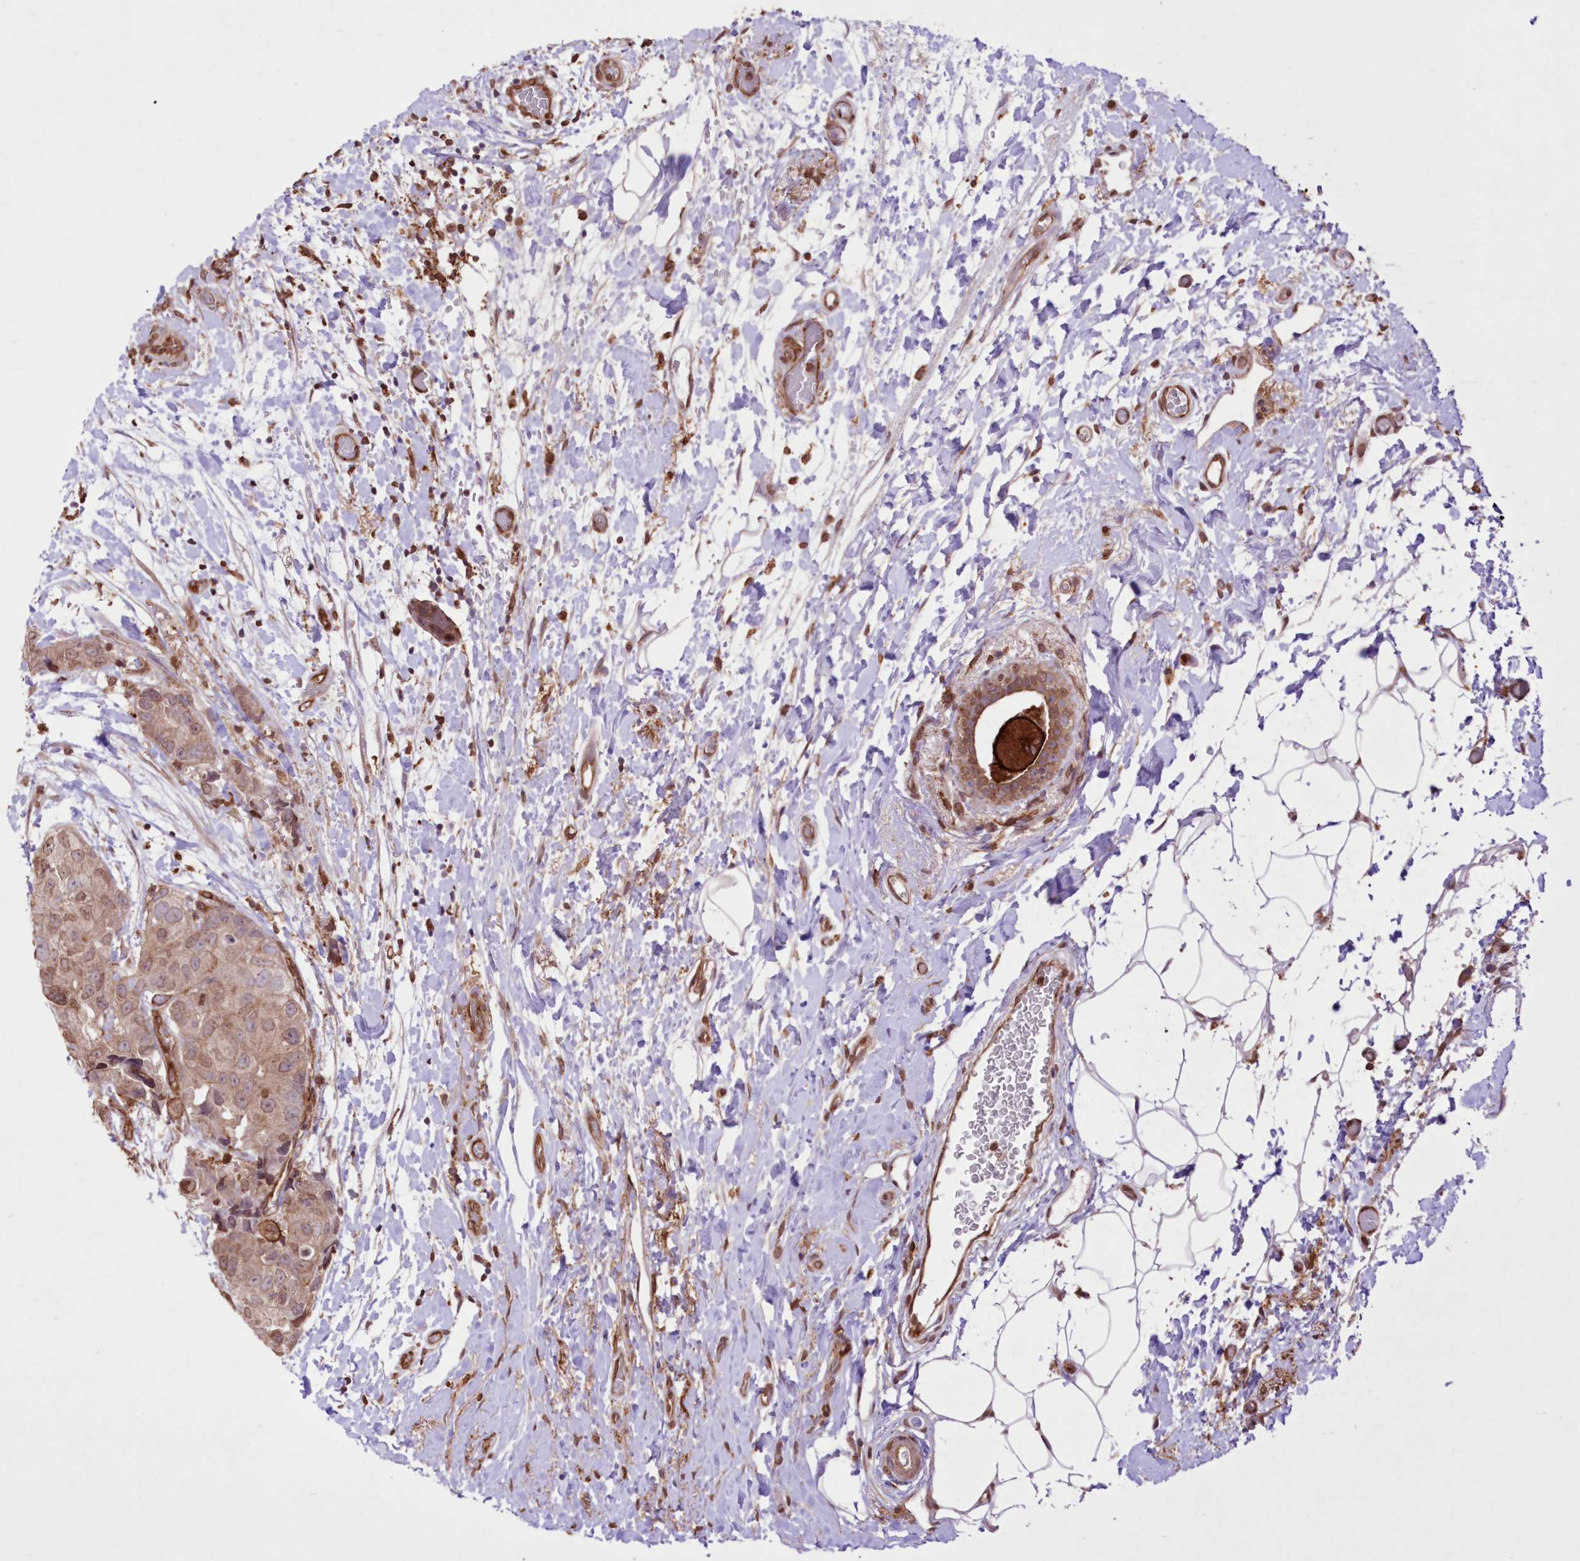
{"staining": {"intensity": "moderate", "quantity": ">75%", "location": "cytoplasmic/membranous,nuclear"}, "tissue": "breast cancer", "cell_type": "Tumor cells", "image_type": "cancer", "snomed": [{"axis": "morphology", "description": "Duct carcinoma"}, {"axis": "topography", "description": "Breast"}], "caption": "An image of human breast cancer stained for a protein demonstrates moderate cytoplasmic/membranous and nuclear brown staining in tumor cells.", "gene": "FCHO2", "patient": {"sex": "female", "age": 62}}